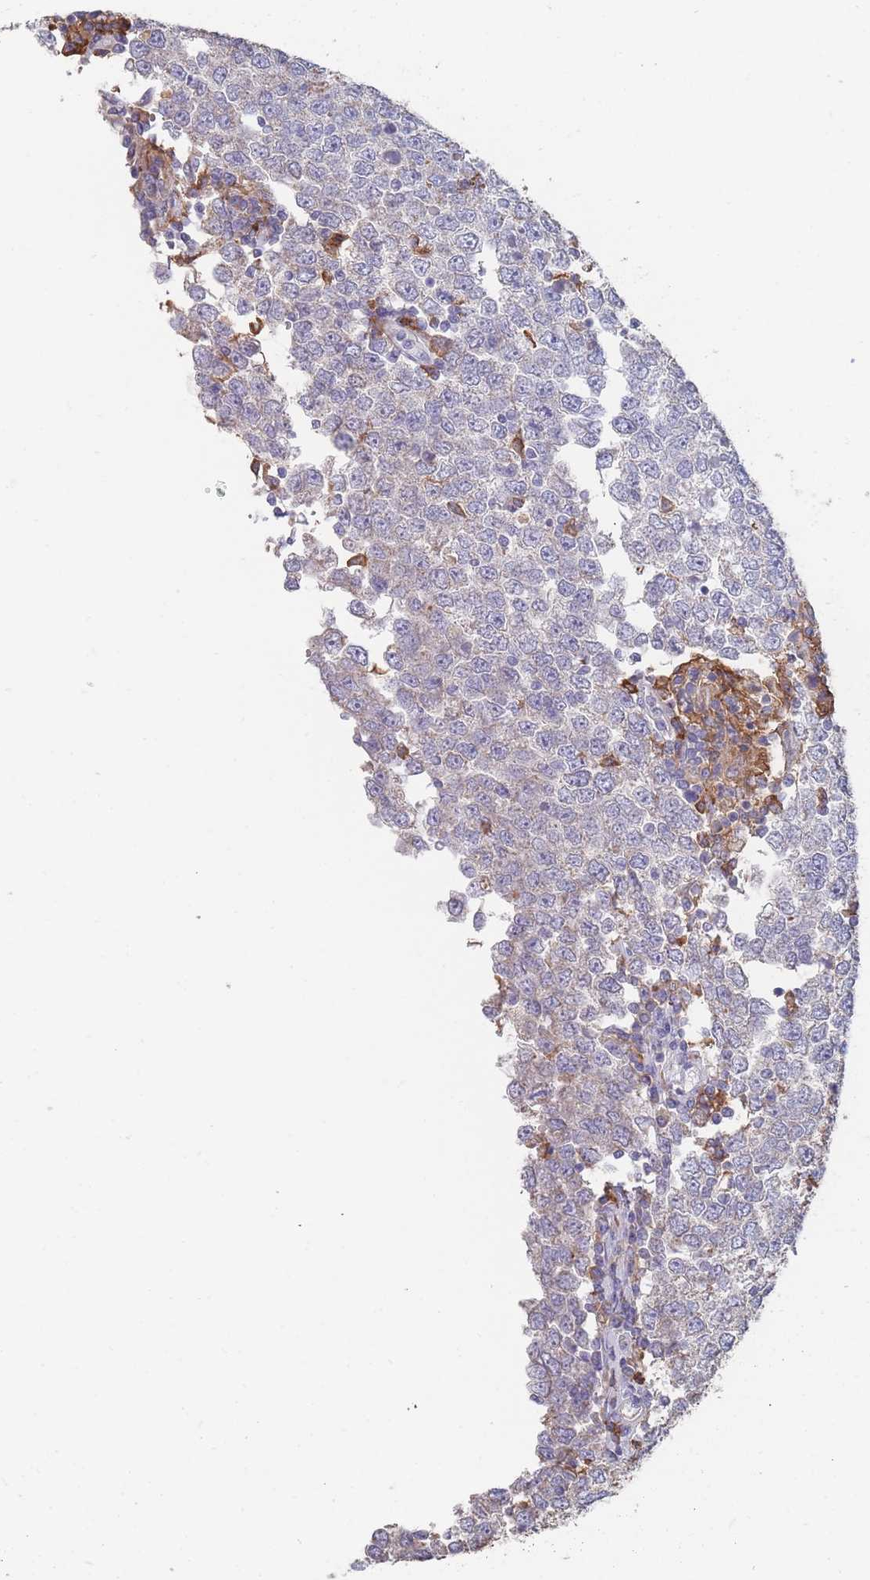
{"staining": {"intensity": "negative", "quantity": "none", "location": "none"}, "tissue": "testis cancer", "cell_type": "Tumor cells", "image_type": "cancer", "snomed": [{"axis": "morphology", "description": "Seminoma, NOS"}, {"axis": "morphology", "description": "Carcinoma, Embryonal, NOS"}, {"axis": "topography", "description": "Testis"}], "caption": "Tumor cells show no significant protein staining in testis cancer (embryonal carcinoma).", "gene": "CLEC12A", "patient": {"sex": "male", "age": 28}}